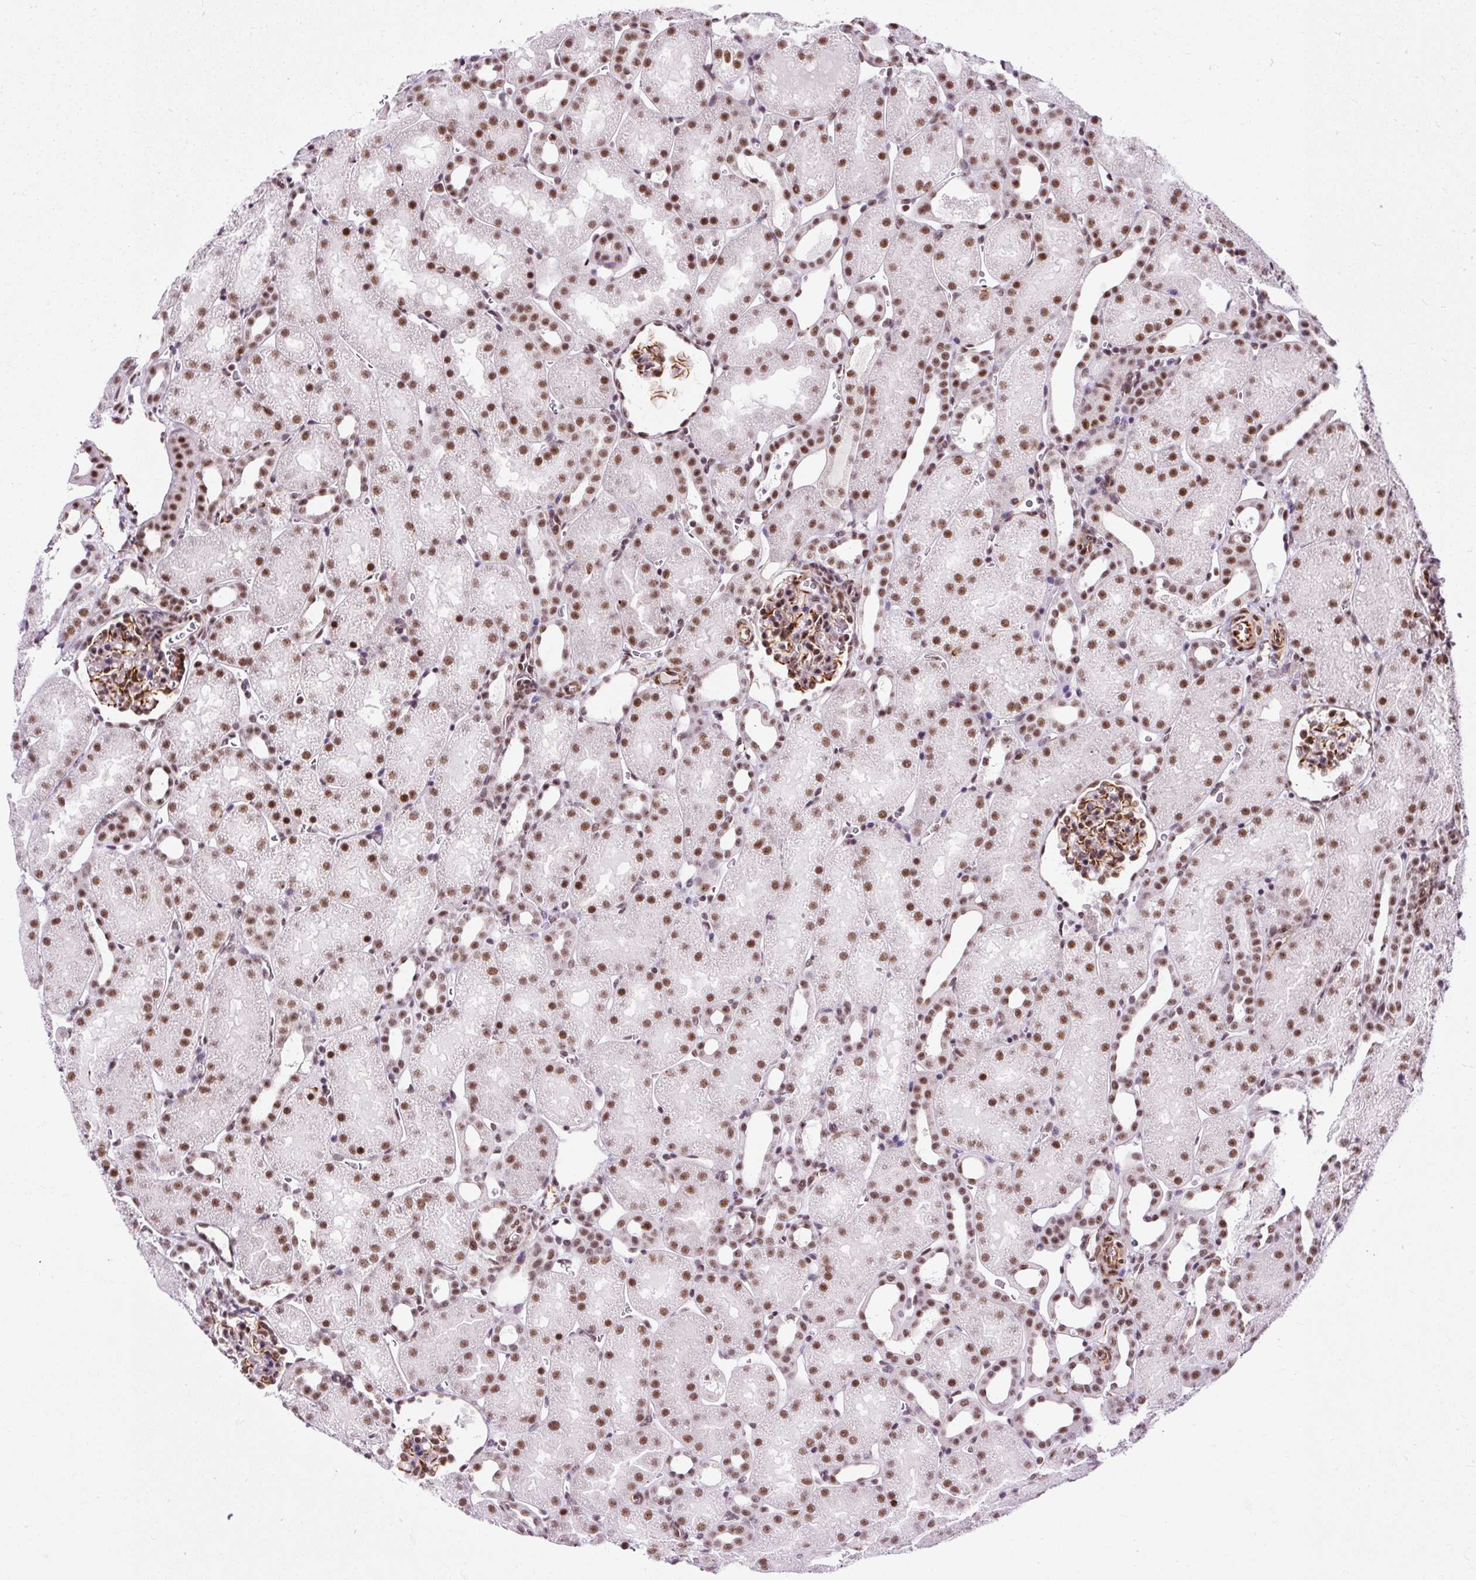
{"staining": {"intensity": "moderate", "quantity": "25%-75%", "location": "cytoplasmic/membranous,nuclear"}, "tissue": "kidney", "cell_type": "Cells in glomeruli", "image_type": "normal", "snomed": [{"axis": "morphology", "description": "Normal tissue, NOS"}, {"axis": "topography", "description": "Kidney"}], "caption": "Immunohistochemical staining of normal human kidney demonstrates 25%-75% levels of moderate cytoplasmic/membranous,nuclear protein staining in about 25%-75% of cells in glomeruli. The staining is performed using DAB (3,3'-diaminobenzidine) brown chromogen to label protein expression. The nuclei are counter-stained blue using hematoxylin.", "gene": "FMC1", "patient": {"sex": "male", "age": 2}}